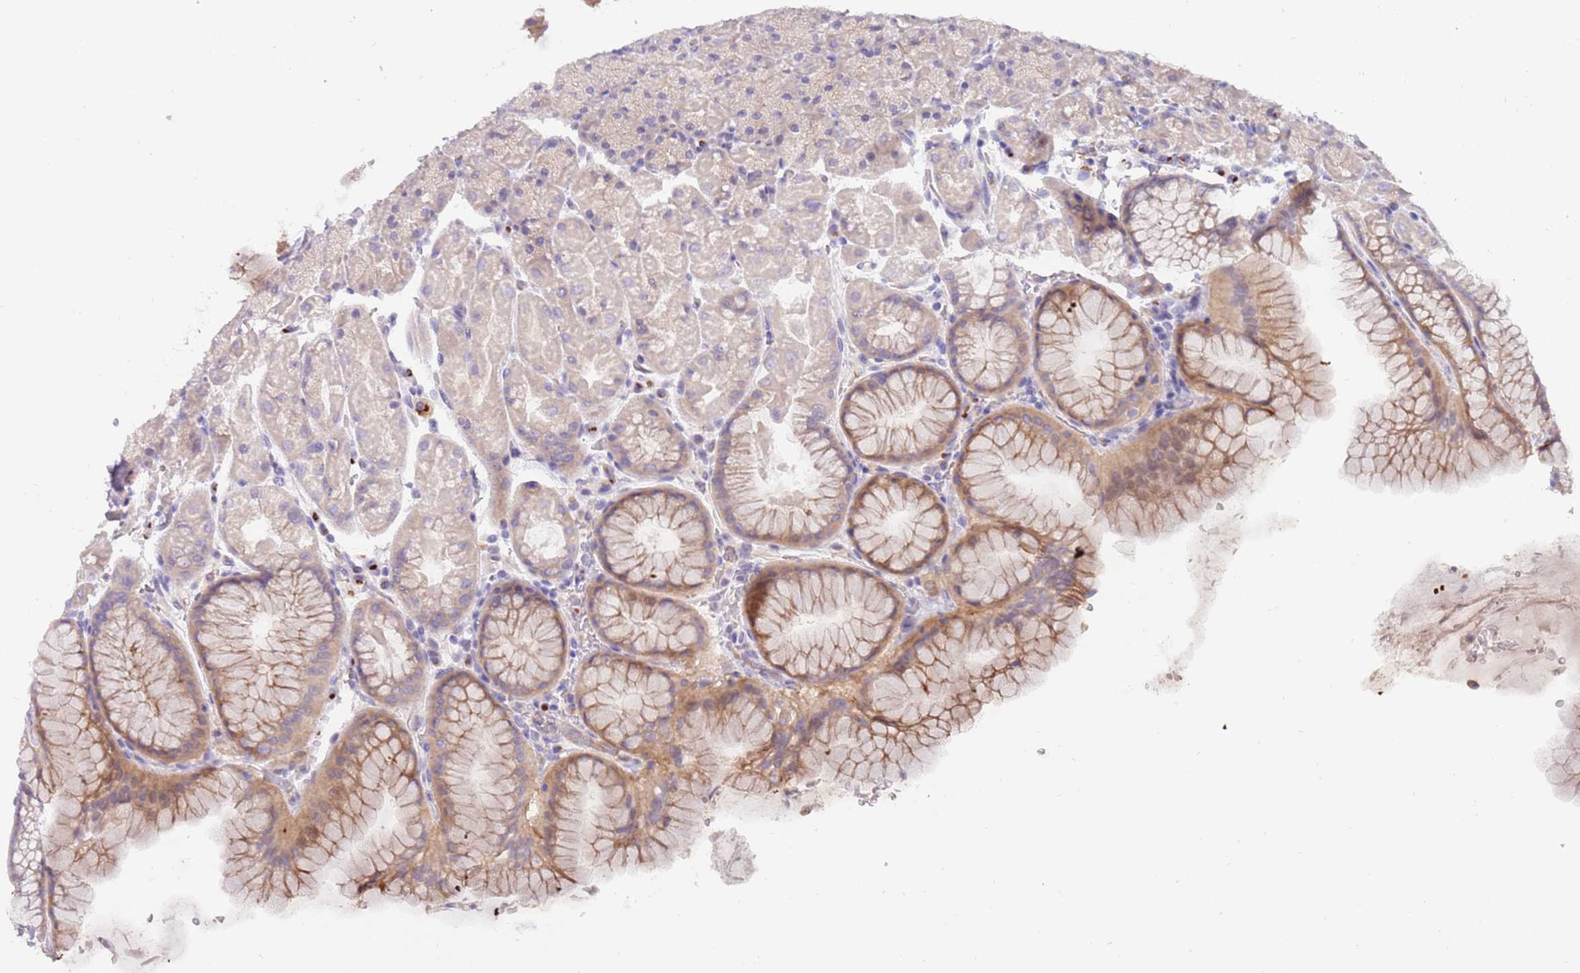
{"staining": {"intensity": "moderate", "quantity": "25%-75%", "location": "cytoplasmic/membranous"}, "tissue": "stomach", "cell_type": "Glandular cells", "image_type": "normal", "snomed": [{"axis": "morphology", "description": "Normal tissue, NOS"}, {"axis": "topography", "description": "Stomach, upper"}, {"axis": "topography", "description": "Stomach, lower"}], "caption": "Immunohistochemical staining of benign stomach shows 25%-75% levels of moderate cytoplasmic/membranous protein positivity in approximately 25%-75% of glandular cells.", "gene": "C2CD3", "patient": {"sex": "male", "age": 67}}